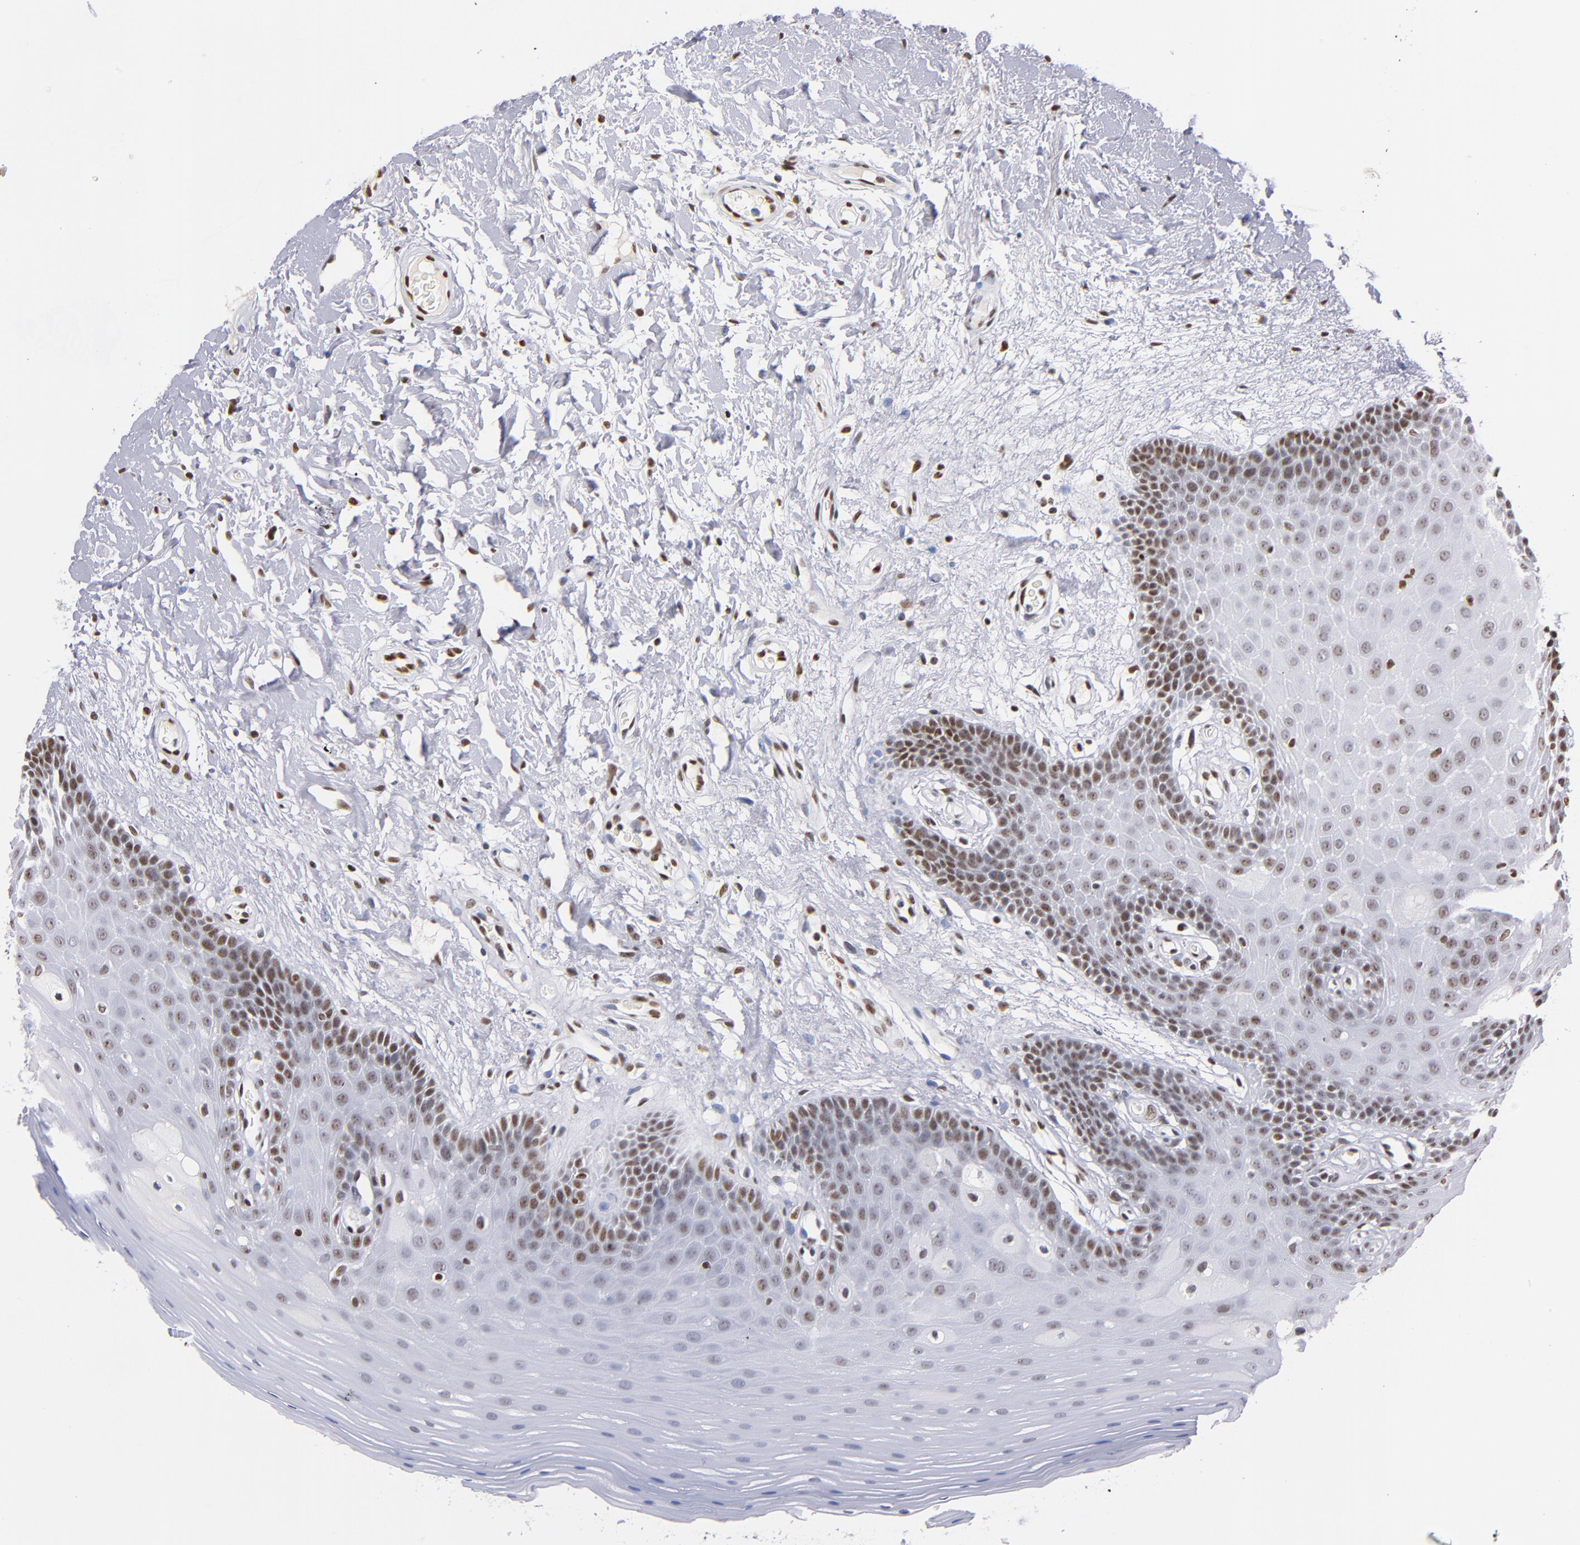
{"staining": {"intensity": "moderate", "quantity": "25%-75%", "location": "nuclear"}, "tissue": "oral mucosa", "cell_type": "Squamous epithelial cells", "image_type": "normal", "snomed": [{"axis": "morphology", "description": "Normal tissue, NOS"}, {"axis": "morphology", "description": "Squamous cell carcinoma, NOS"}, {"axis": "topography", "description": "Skeletal muscle"}, {"axis": "topography", "description": "Oral tissue"}, {"axis": "topography", "description": "Head-Neck"}], "caption": "A high-resolution histopathology image shows immunohistochemistry (IHC) staining of unremarkable oral mucosa, which exhibits moderate nuclear staining in approximately 25%-75% of squamous epithelial cells.", "gene": "IFI16", "patient": {"sex": "male", "age": 71}}